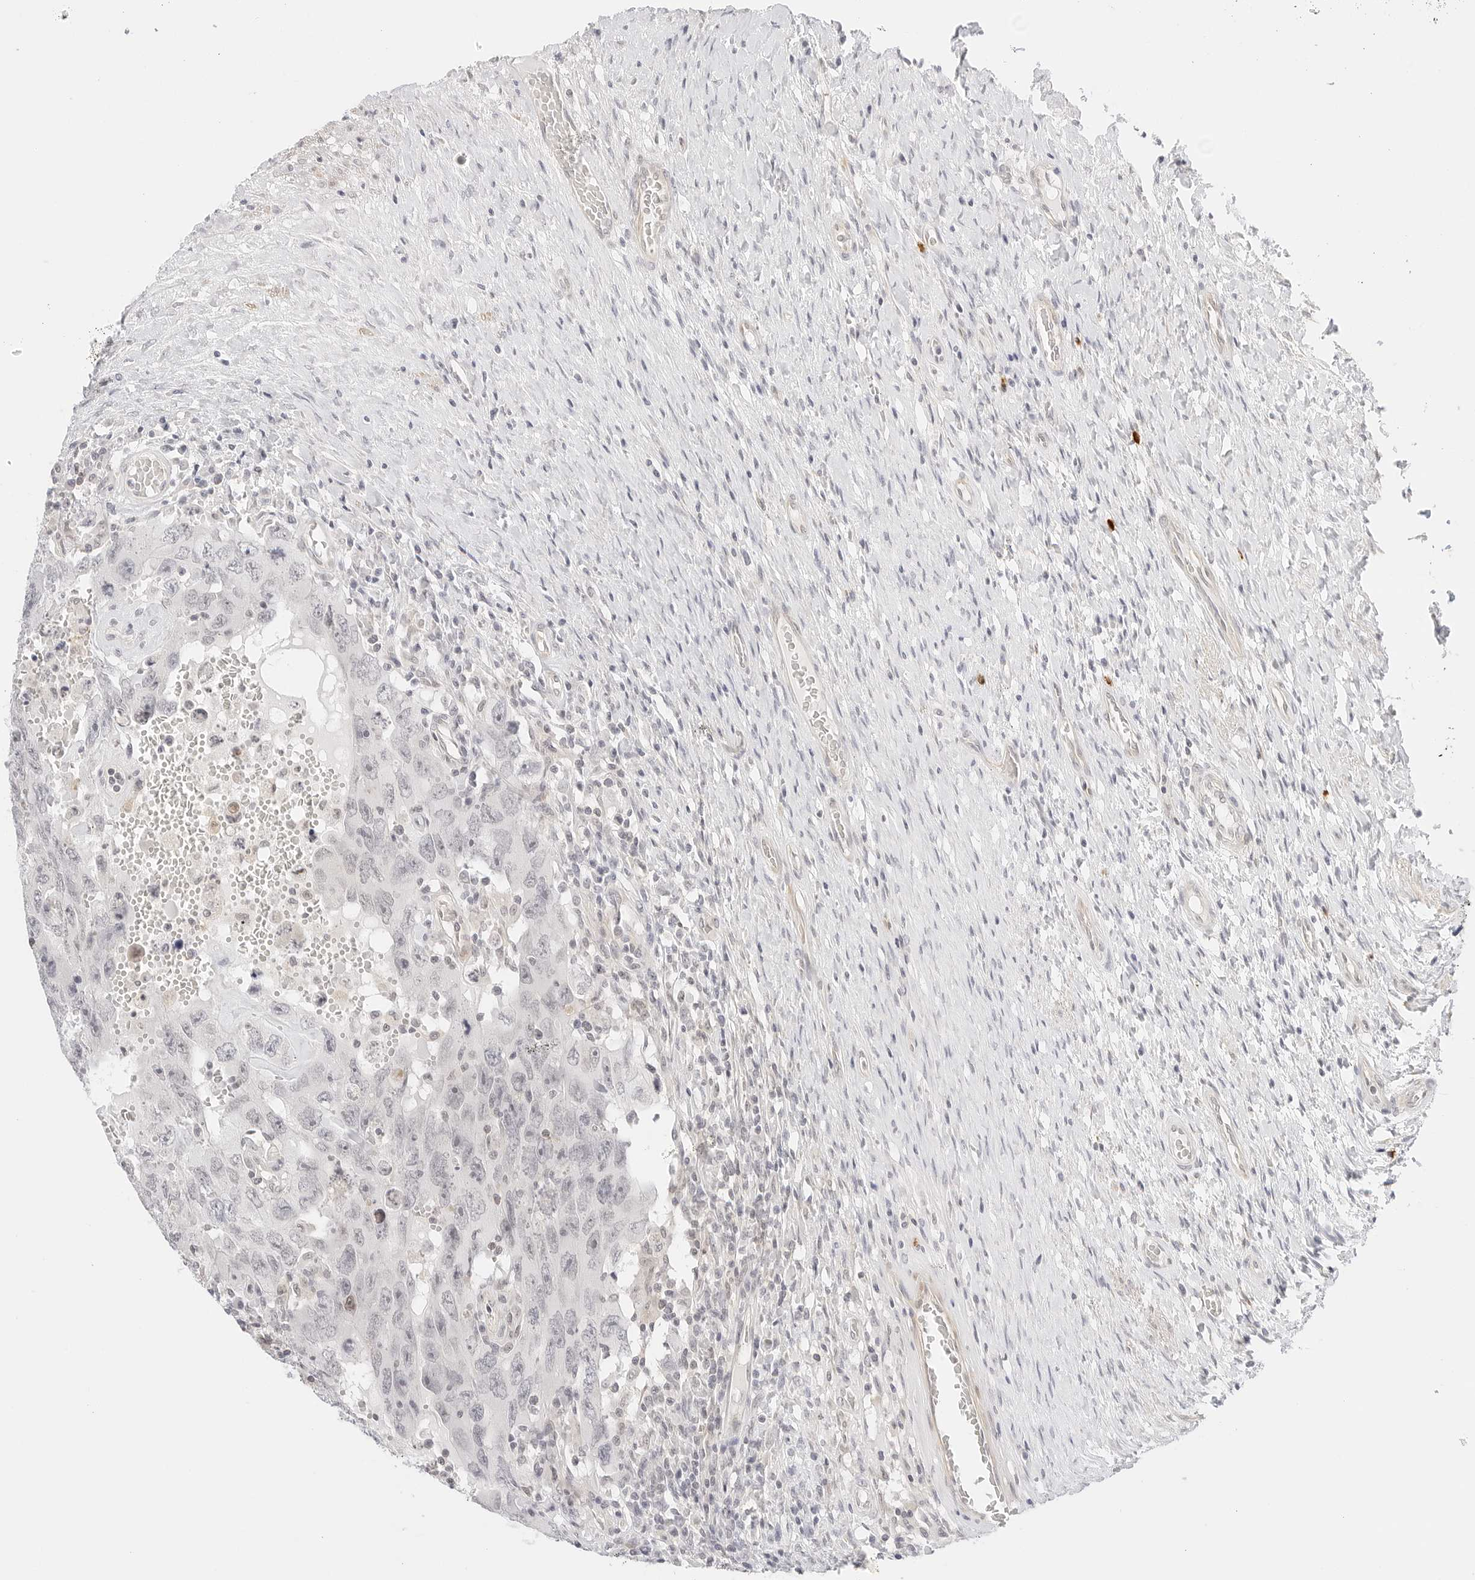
{"staining": {"intensity": "negative", "quantity": "none", "location": "none"}, "tissue": "testis cancer", "cell_type": "Tumor cells", "image_type": "cancer", "snomed": [{"axis": "morphology", "description": "Carcinoma, Embryonal, NOS"}, {"axis": "topography", "description": "Testis"}], "caption": "Embryonal carcinoma (testis) was stained to show a protein in brown. There is no significant positivity in tumor cells.", "gene": "TEKT2", "patient": {"sex": "male", "age": 26}}